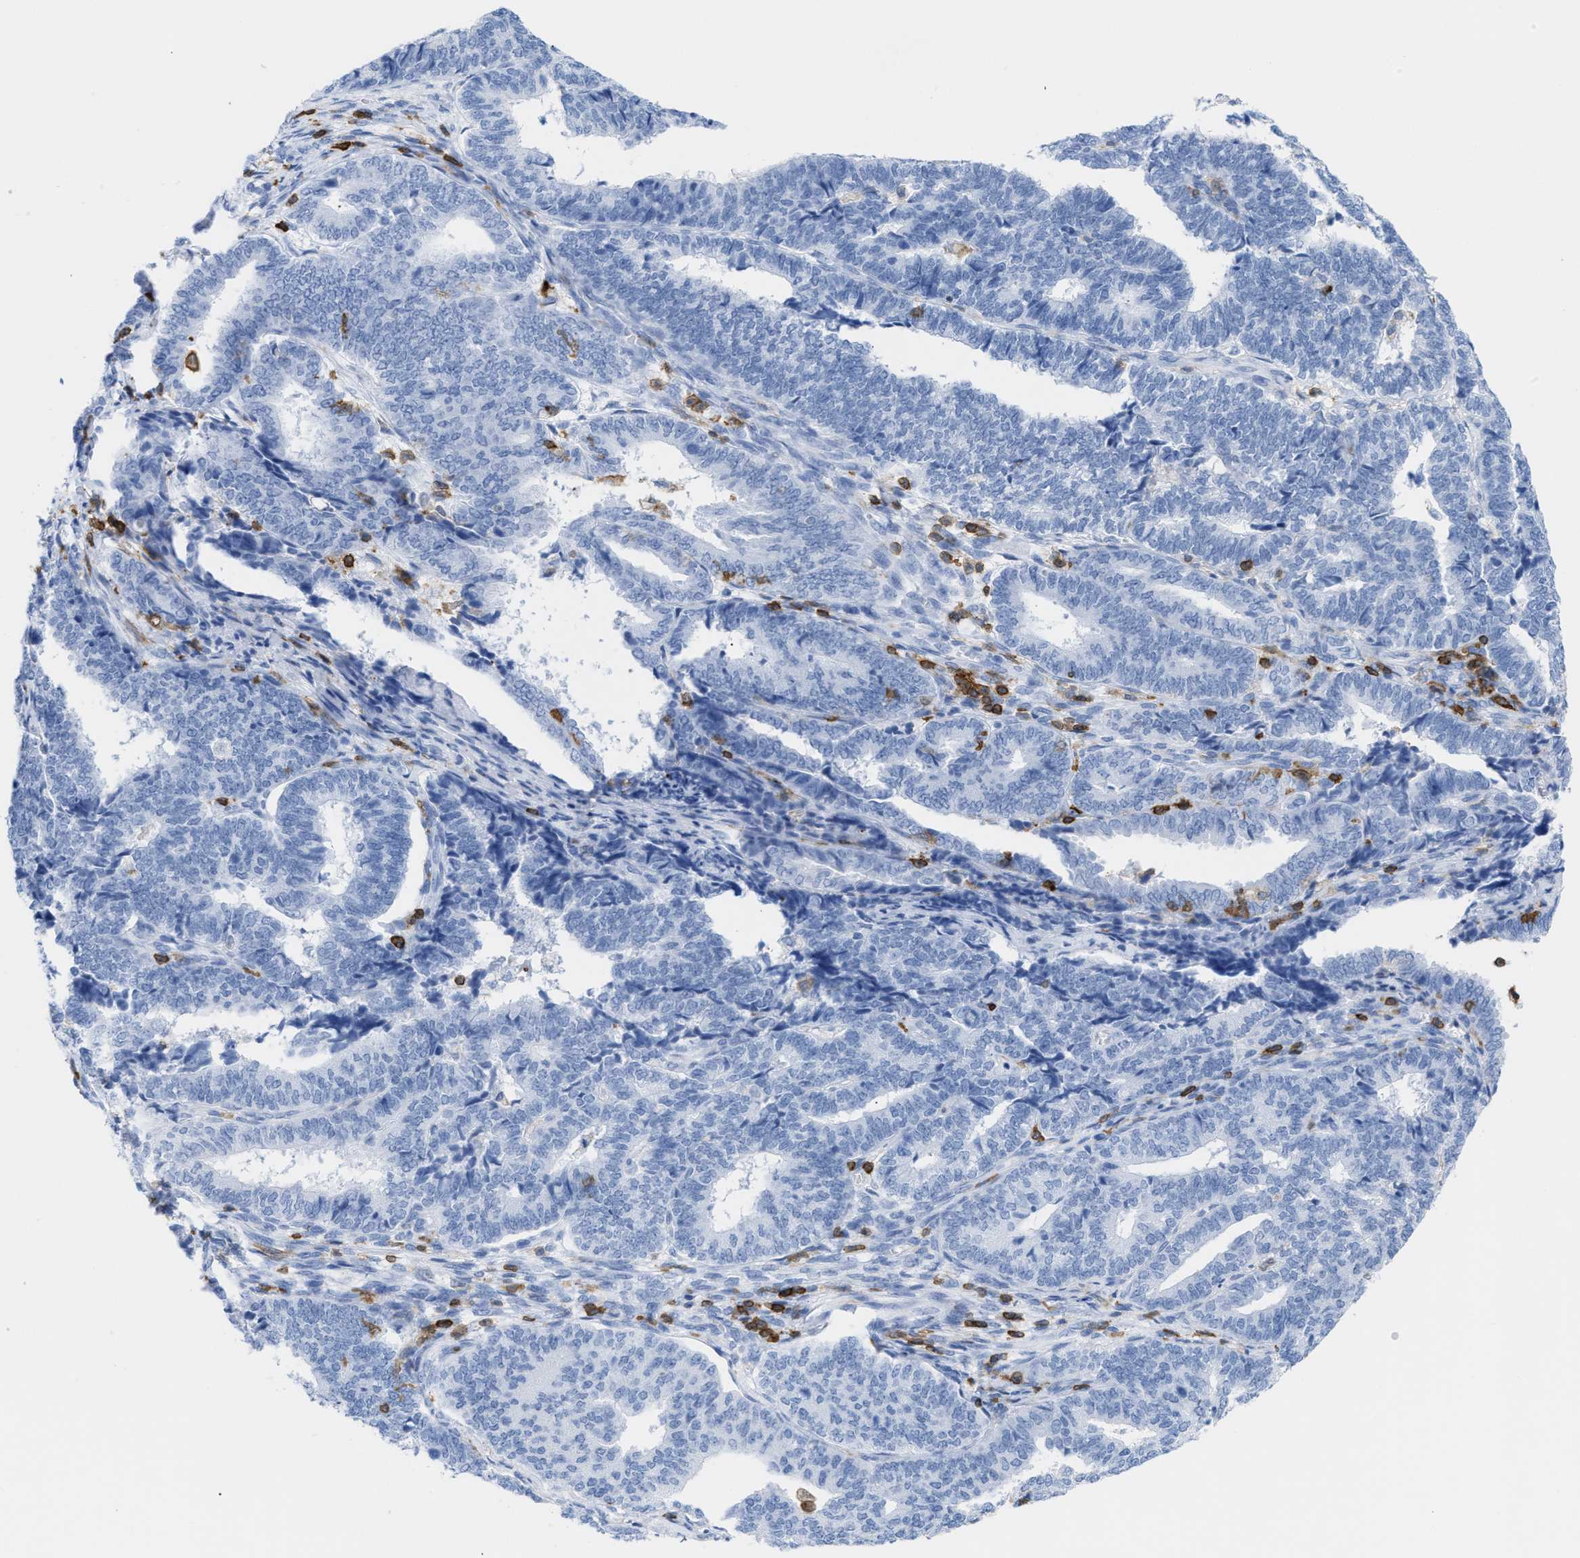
{"staining": {"intensity": "negative", "quantity": "none", "location": "none"}, "tissue": "endometrial cancer", "cell_type": "Tumor cells", "image_type": "cancer", "snomed": [{"axis": "morphology", "description": "Adenocarcinoma, NOS"}, {"axis": "topography", "description": "Endometrium"}], "caption": "Human adenocarcinoma (endometrial) stained for a protein using immunohistochemistry (IHC) shows no expression in tumor cells.", "gene": "LCP1", "patient": {"sex": "female", "age": 70}}